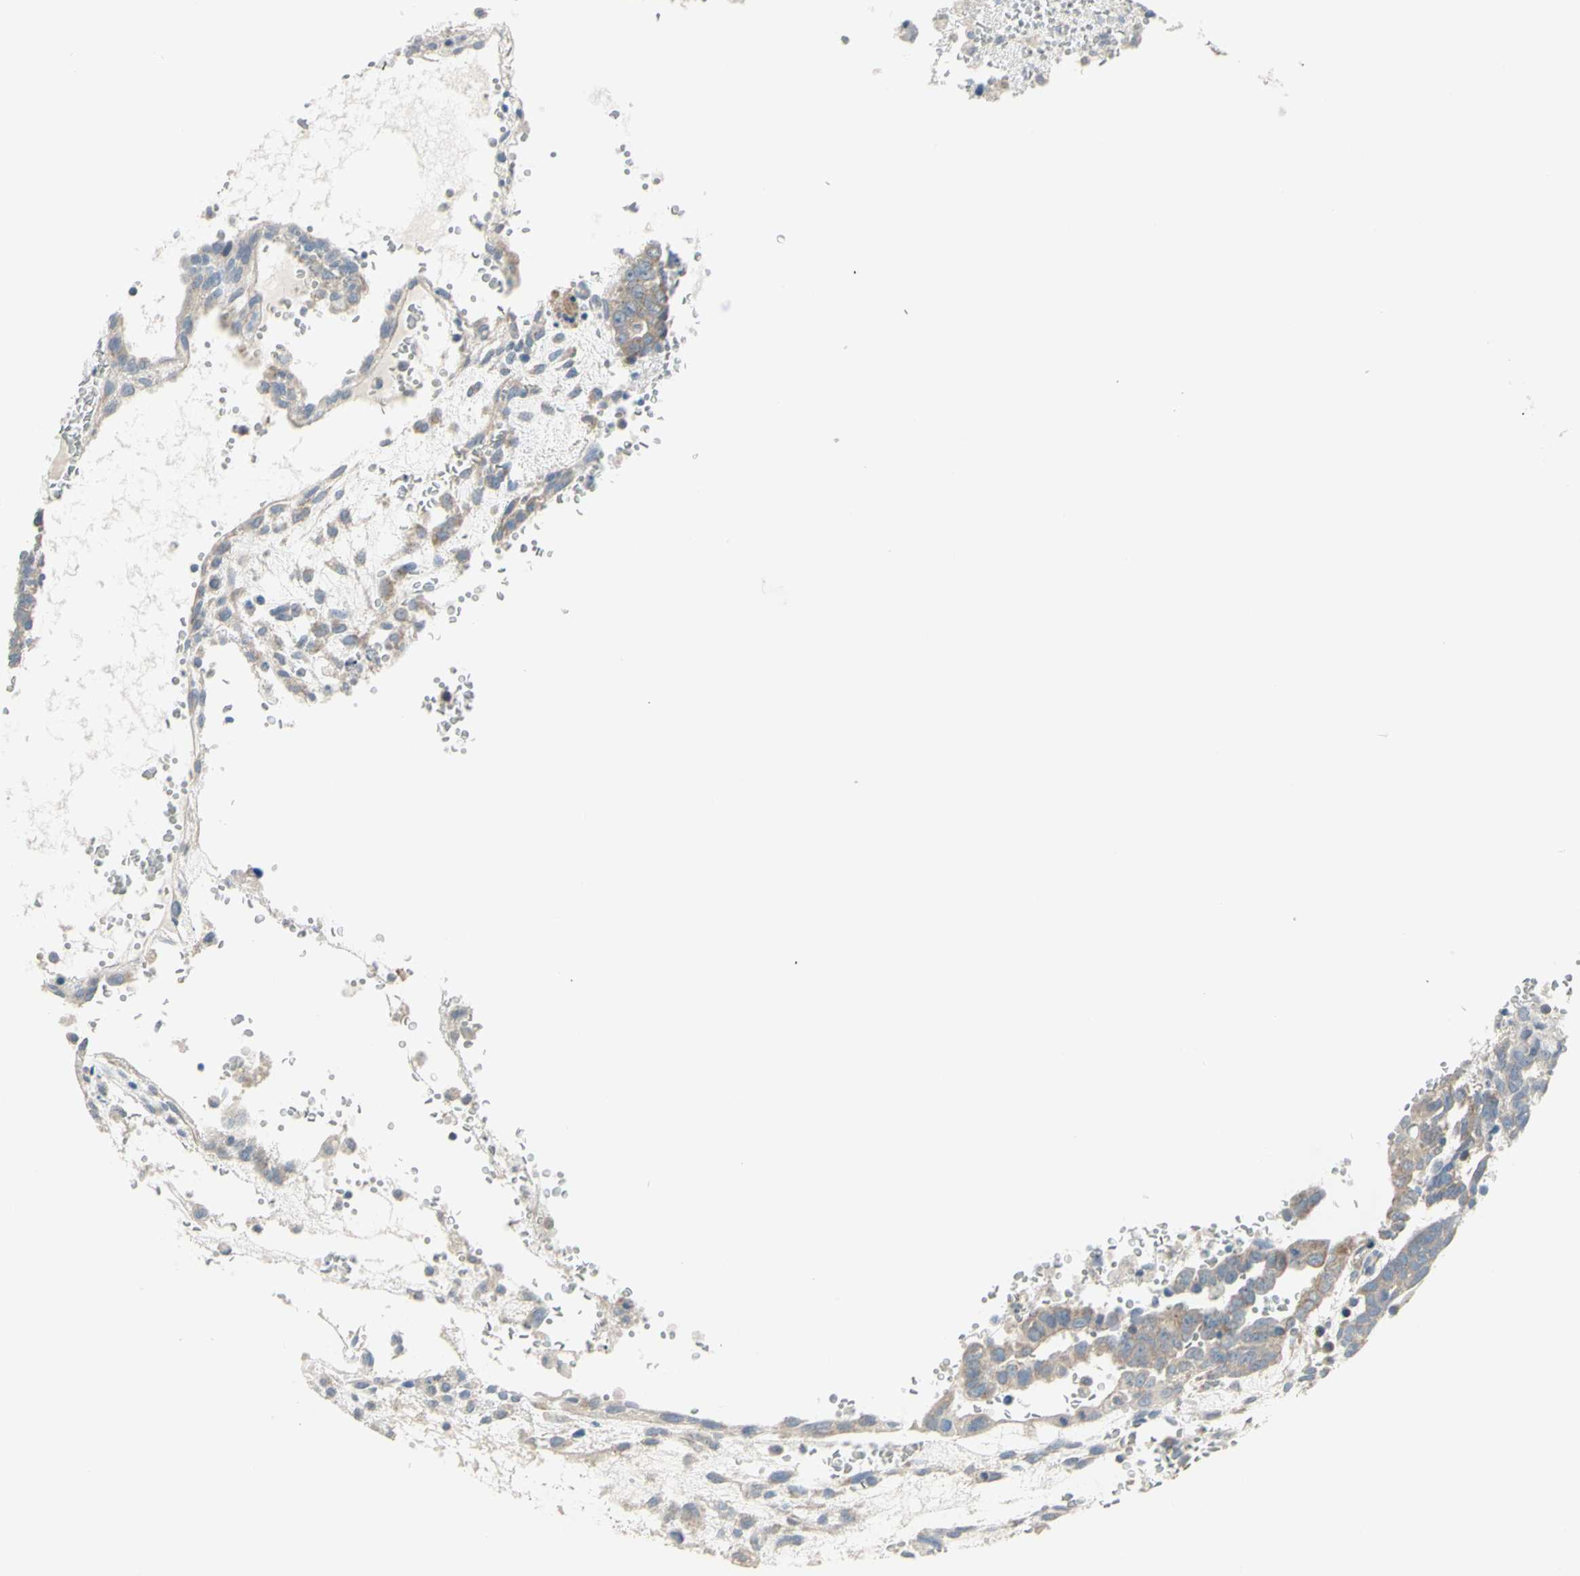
{"staining": {"intensity": "weak", "quantity": "25%-75%", "location": "cytoplasmic/membranous"}, "tissue": "testis cancer", "cell_type": "Tumor cells", "image_type": "cancer", "snomed": [{"axis": "morphology", "description": "Seminoma, NOS"}, {"axis": "morphology", "description": "Carcinoma, Embryonal, NOS"}, {"axis": "topography", "description": "Testis"}], "caption": "Immunohistochemical staining of testis cancer (embryonal carcinoma) displays low levels of weak cytoplasmic/membranous expression in approximately 25%-75% of tumor cells. (IHC, brightfield microscopy, high magnification).", "gene": "FAM171B", "patient": {"sex": "male", "age": 52}}